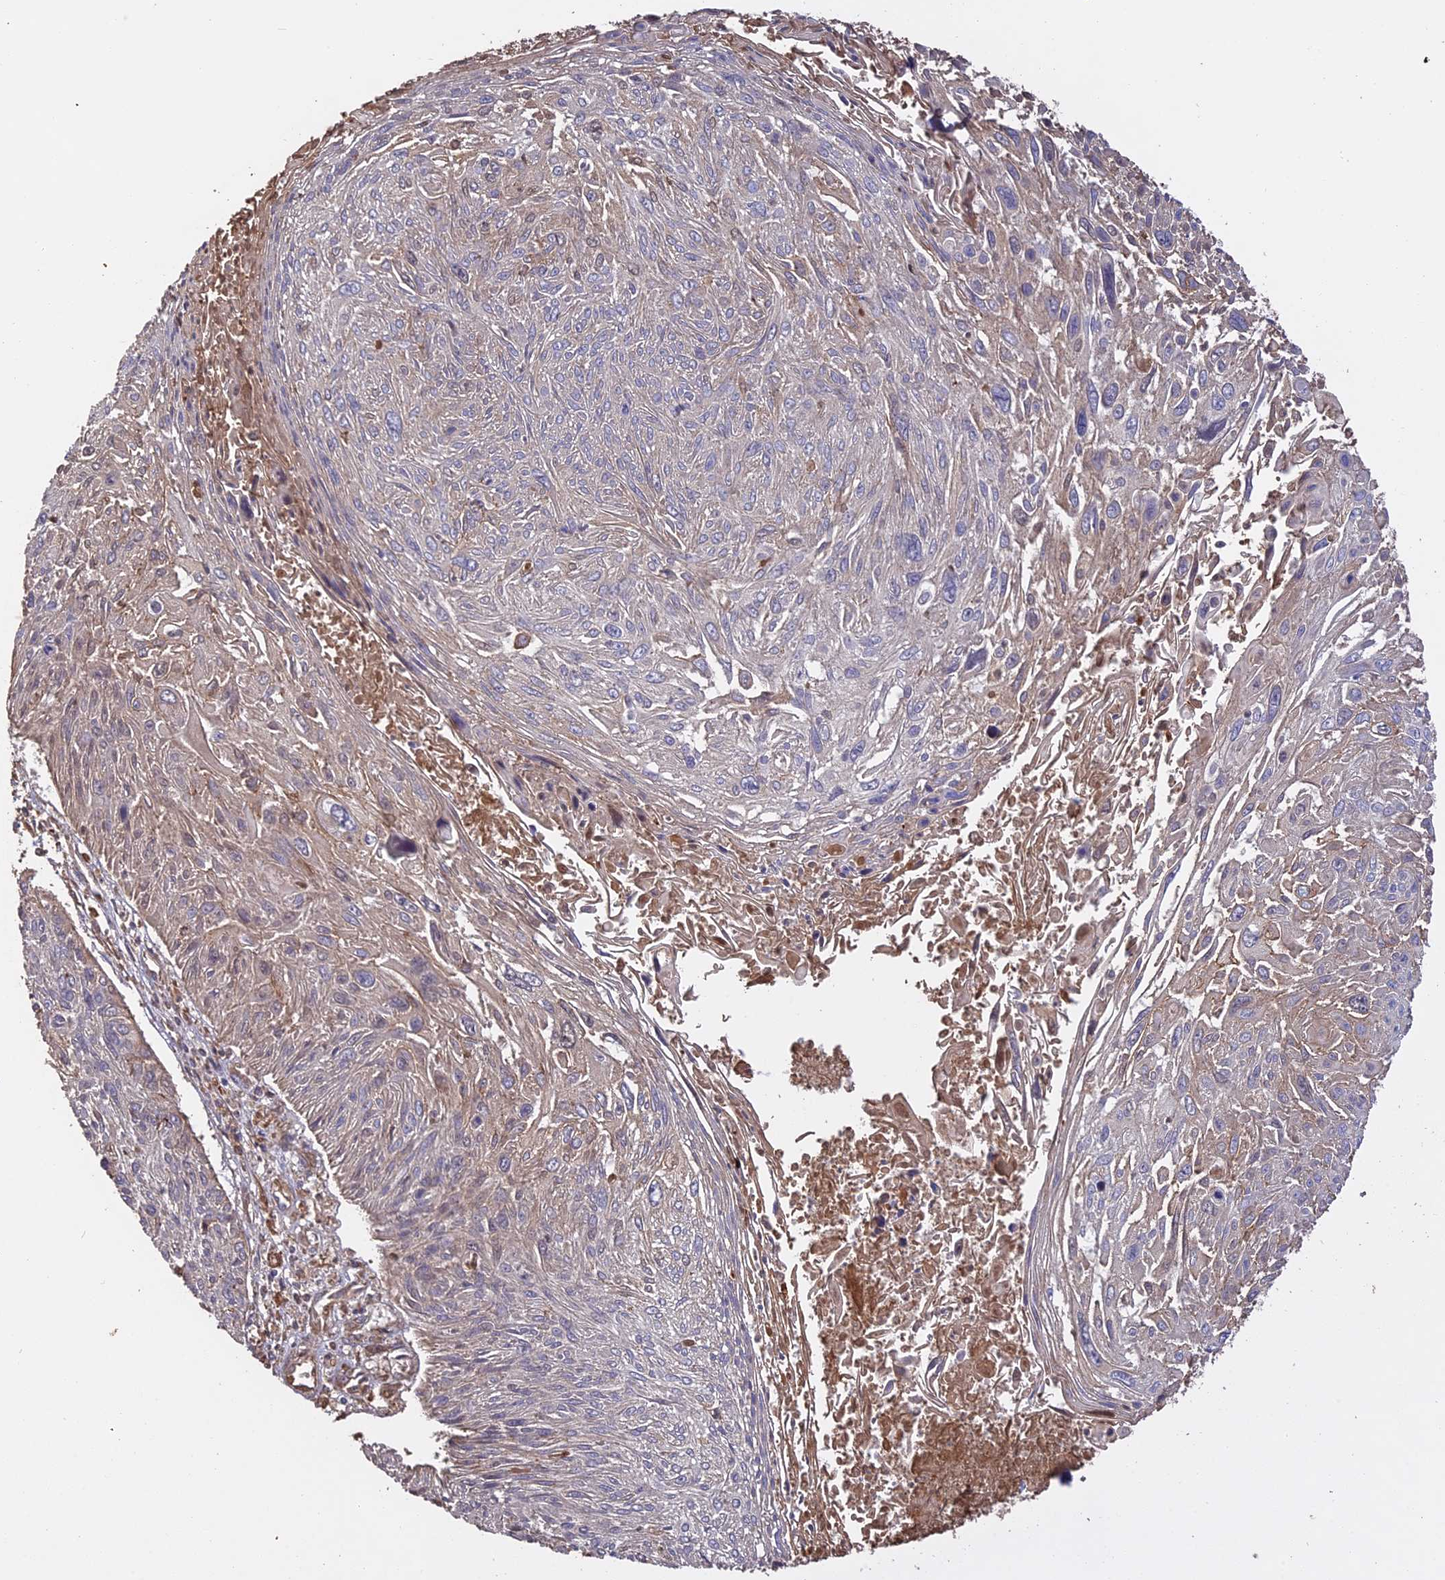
{"staining": {"intensity": "moderate", "quantity": "<25%", "location": "cytoplasmic/membranous"}, "tissue": "cervical cancer", "cell_type": "Tumor cells", "image_type": "cancer", "snomed": [{"axis": "morphology", "description": "Squamous cell carcinoma, NOS"}, {"axis": "topography", "description": "Cervix"}], "caption": "Tumor cells exhibit moderate cytoplasmic/membranous positivity in approximately <25% of cells in cervical cancer (squamous cell carcinoma). (DAB (3,3'-diaminobenzidine) IHC, brown staining for protein, blue staining for nuclei).", "gene": "RASAL1", "patient": {"sex": "female", "age": 51}}